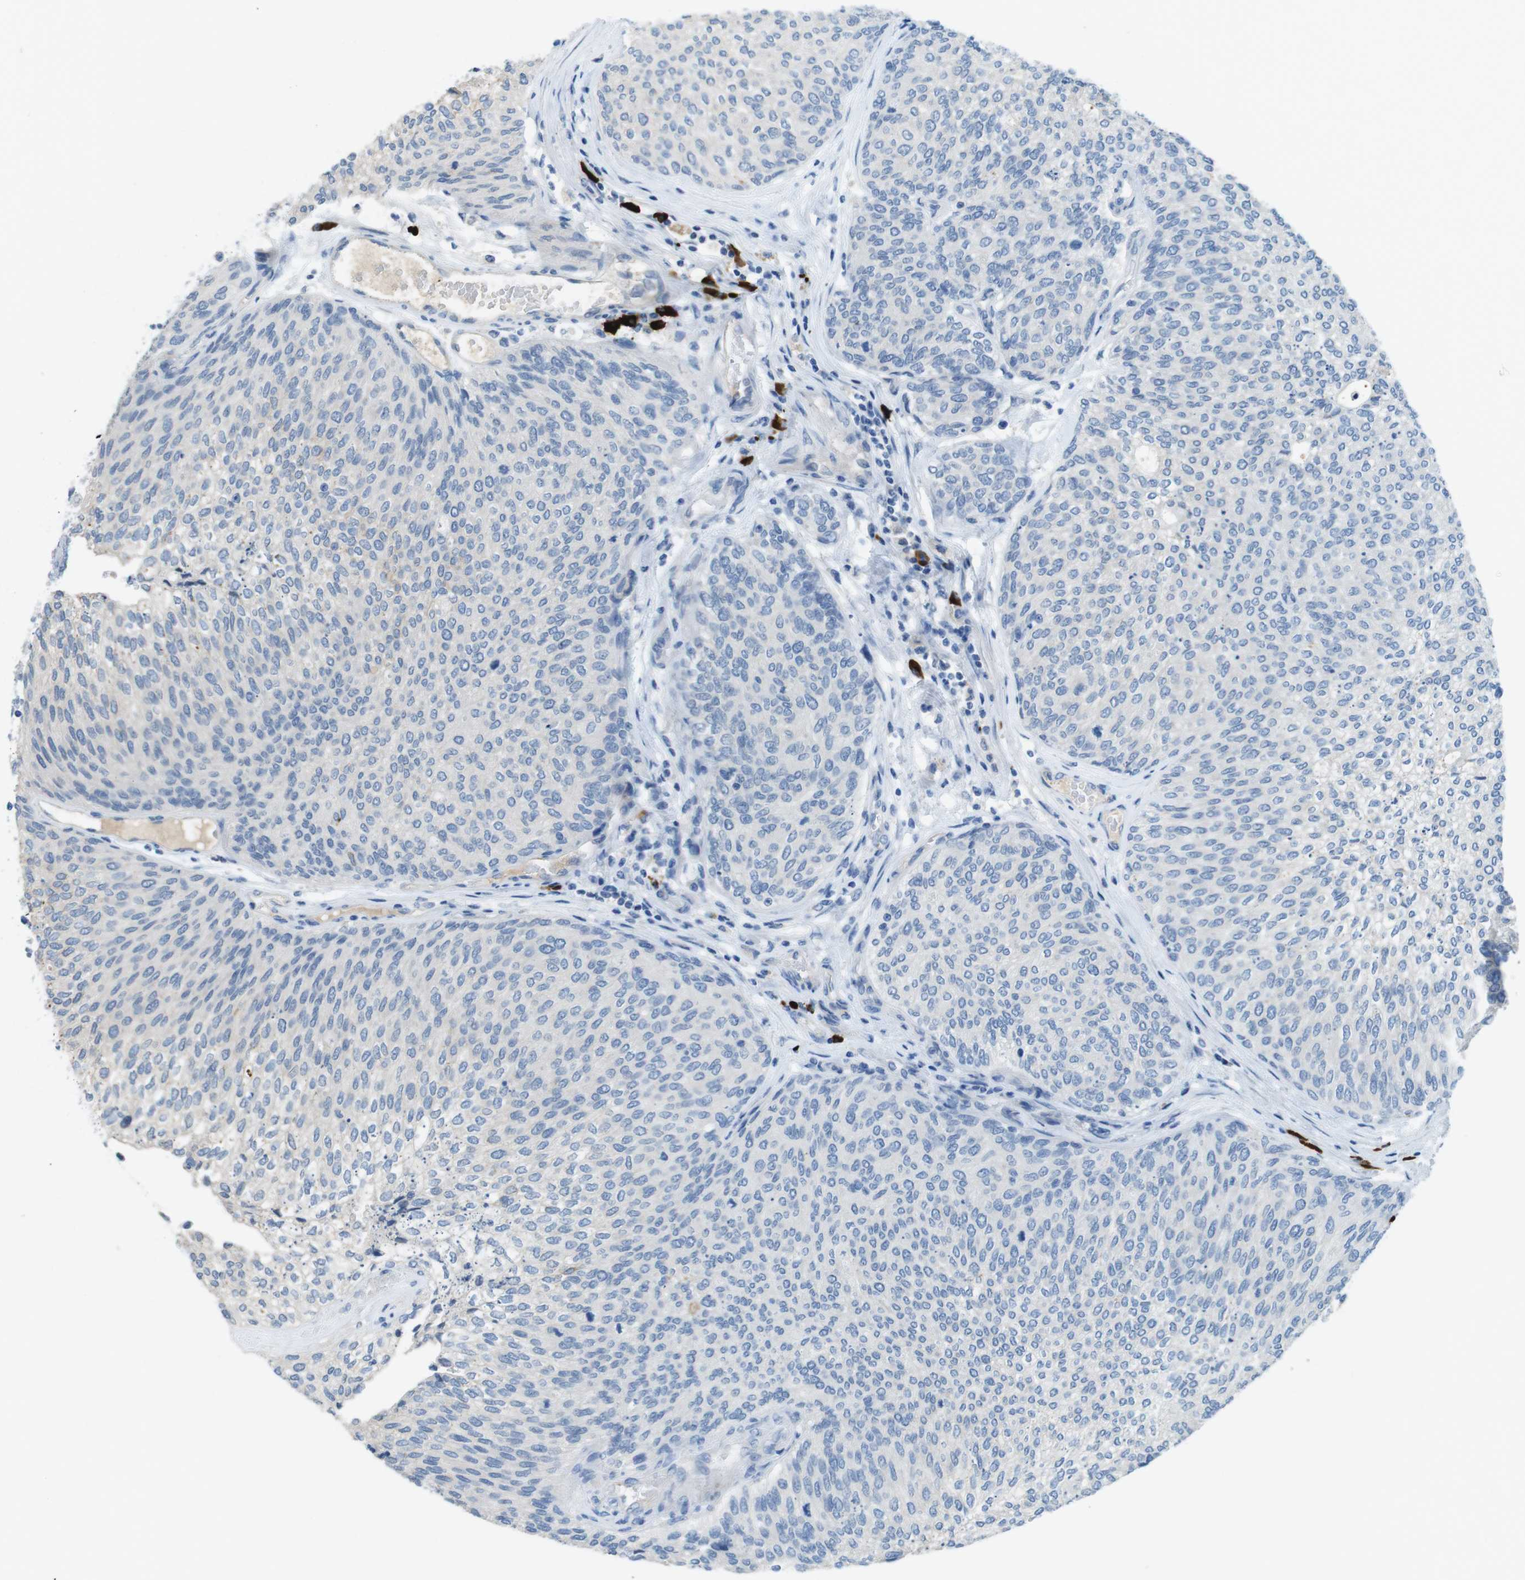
{"staining": {"intensity": "negative", "quantity": "none", "location": "none"}, "tissue": "urothelial cancer", "cell_type": "Tumor cells", "image_type": "cancer", "snomed": [{"axis": "morphology", "description": "Urothelial carcinoma, Low grade"}, {"axis": "topography", "description": "Urinary bladder"}], "caption": "An immunohistochemistry (IHC) image of urothelial carcinoma (low-grade) is shown. There is no staining in tumor cells of urothelial carcinoma (low-grade).", "gene": "SLC35A3", "patient": {"sex": "female", "age": 79}}